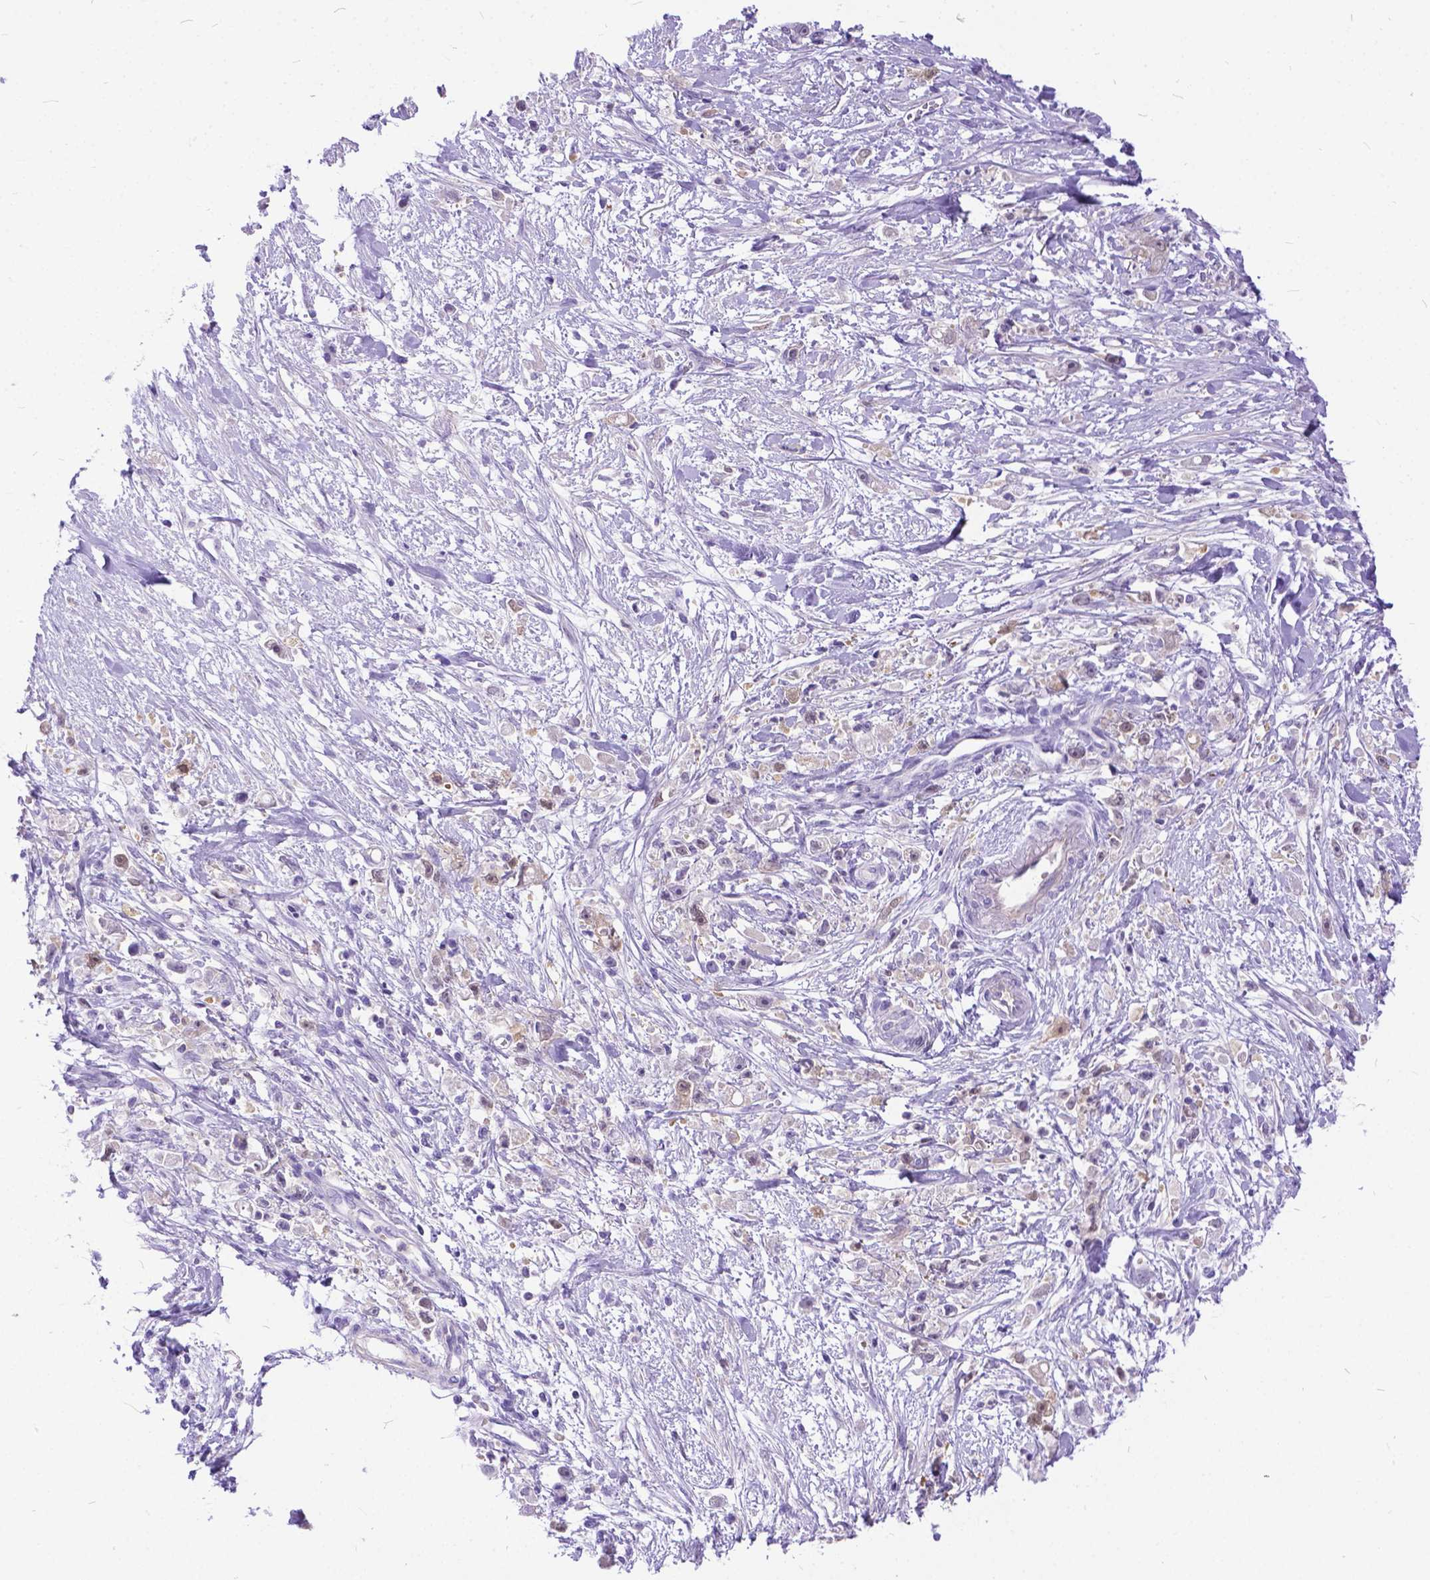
{"staining": {"intensity": "weak", "quantity": "<25%", "location": "cytoplasmic/membranous,nuclear"}, "tissue": "stomach cancer", "cell_type": "Tumor cells", "image_type": "cancer", "snomed": [{"axis": "morphology", "description": "Adenocarcinoma, NOS"}, {"axis": "topography", "description": "Stomach"}], "caption": "Immunohistochemistry micrograph of neoplastic tissue: stomach cancer stained with DAB reveals no significant protein expression in tumor cells. (Immunohistochemistry (ihc), brightfield microscopy, high magnification).", "gene": "TMEM169", "patient": {"sex": "female", "age": 59}}